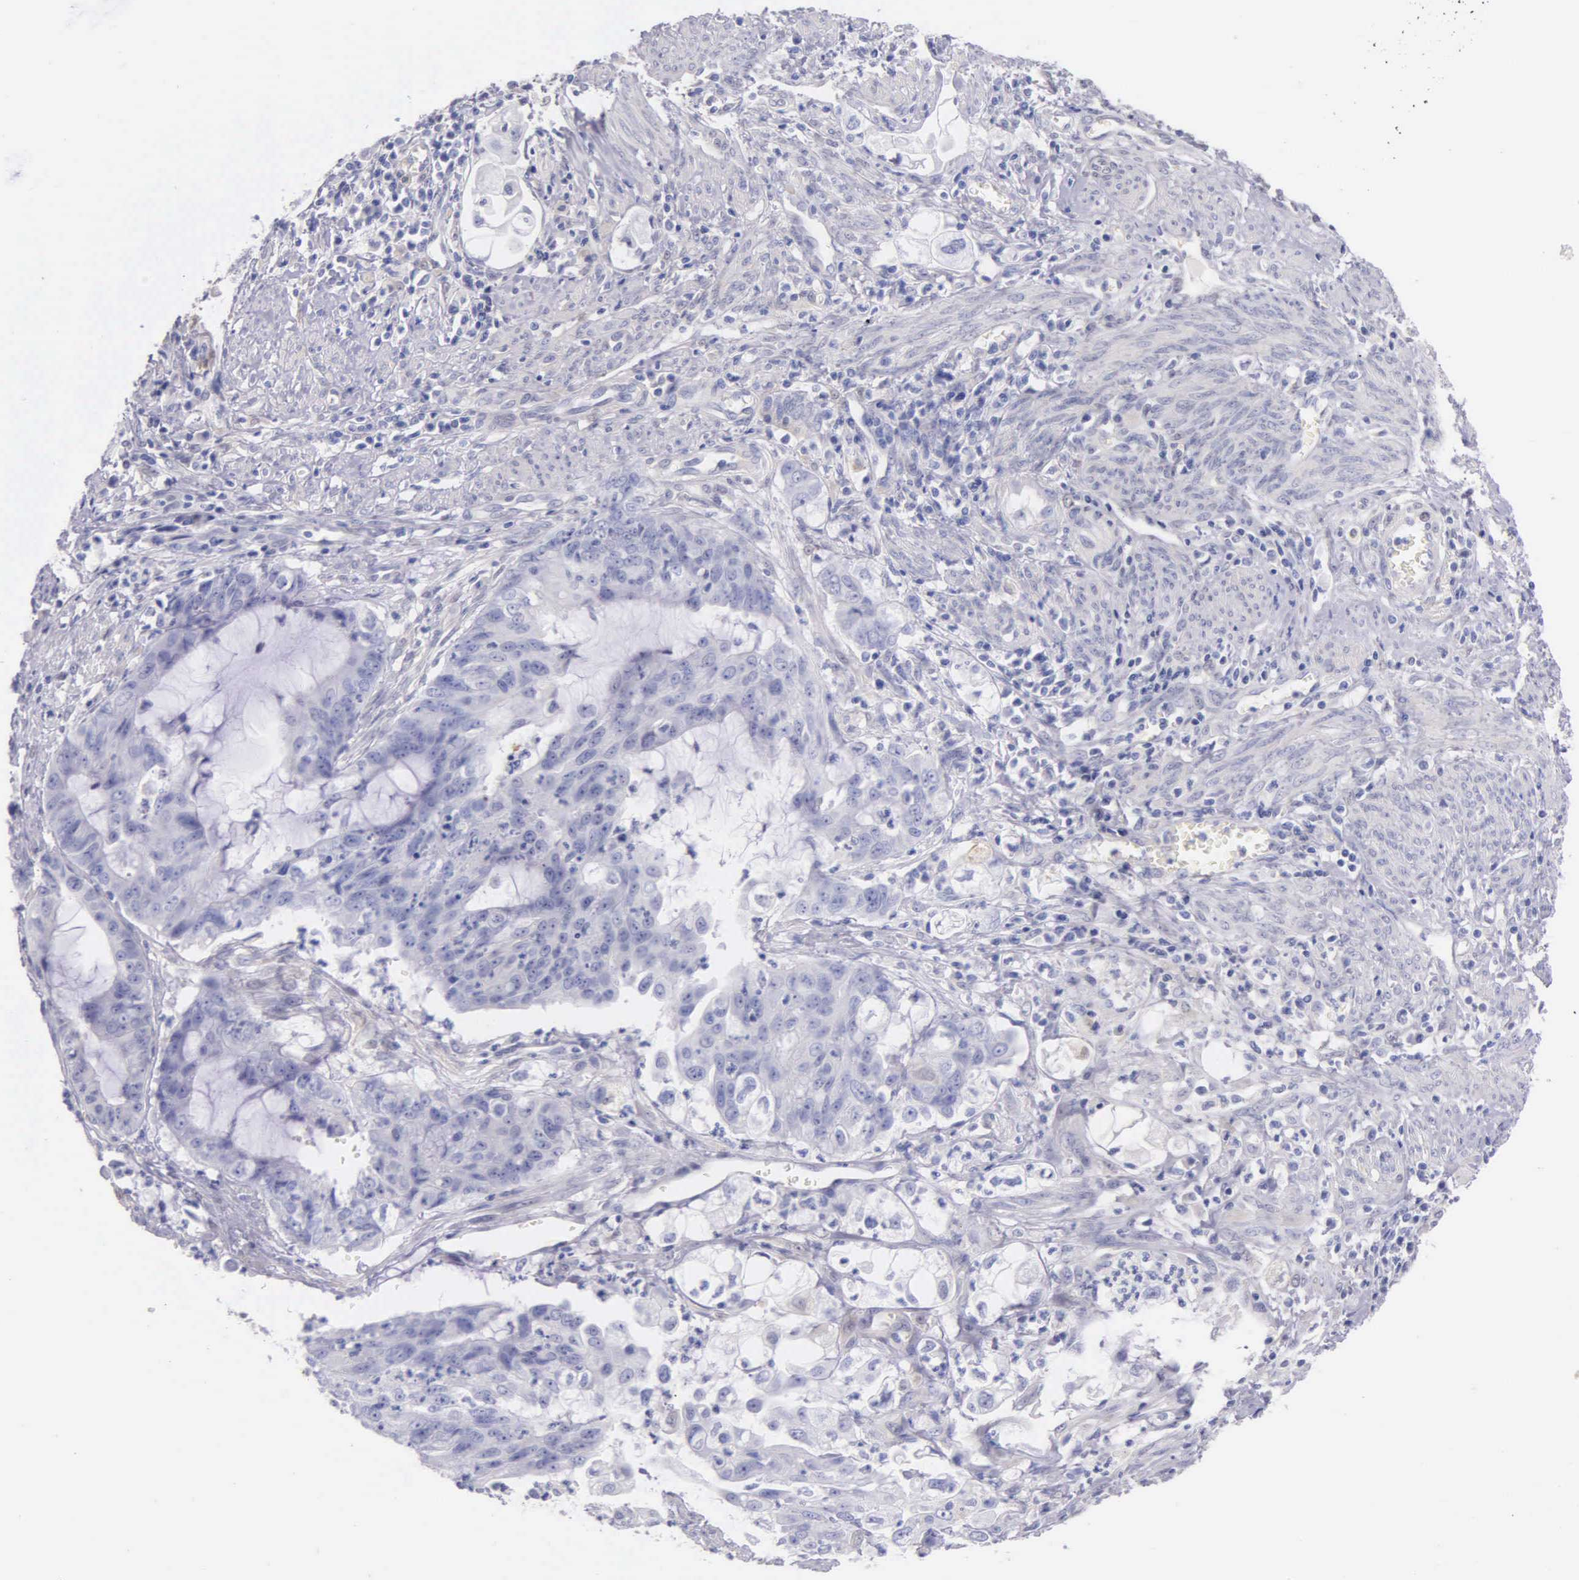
{"staining": {"intensity": "negative", "quantity": "none", "location": "none"}, "tissue": "endometrial cancer", "cell_type": "Tumor cells", "image_type": "cancer", "snomed": [{"axis": "morphology", "description": "Adenocarcinoma, NOS"}, {"axis": "topography", "description": "Endometrium"}], "caption": "Tumor cells are negative for protein expression in human endometrial cancer (adenocarcinoma).", "gene": "GSTT2", "patient": {"sex": "female", "age": 75}}